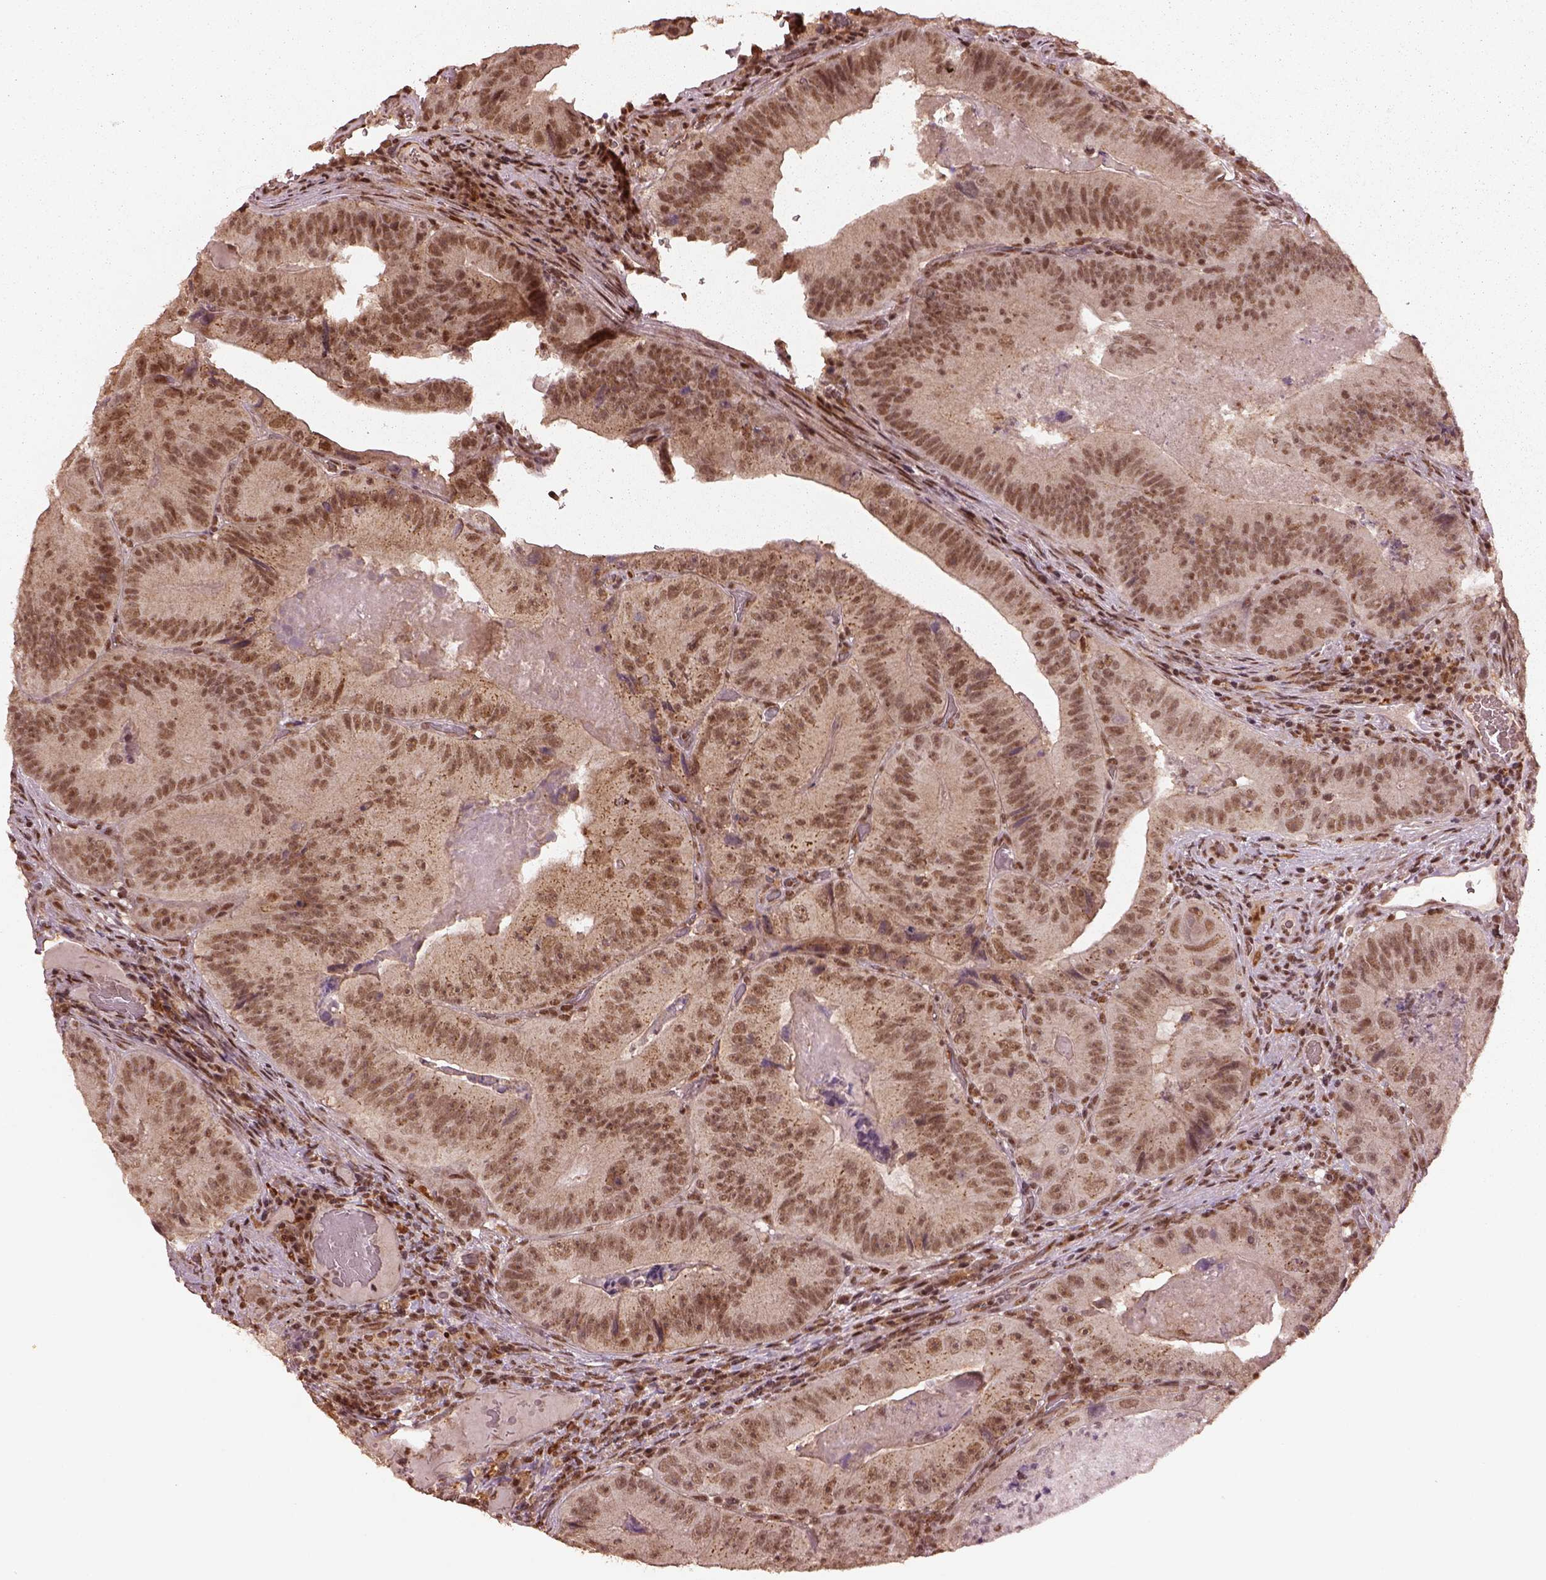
{"staining": {"intensity": "moderate", "quantity": ">75%", "location": "nuclear"}, "tissue": "colorectal cancer", "cell_type": "Tumor cells", "image_type": "cancer", "snomed": [{"axis": "morphology", "description": "Adenocarcinoma, NOS"}, {"axis": "topography", "description": "Colon"}], "caption": "Colorectal cancer (adenocarcinoma) was stained to show a protein in brown. There is medium levels of moderate nuclear expression in approximately >75% of tumor cells.", "gene": "BRD9", "patient": {"sex": "female", "age": 86}}